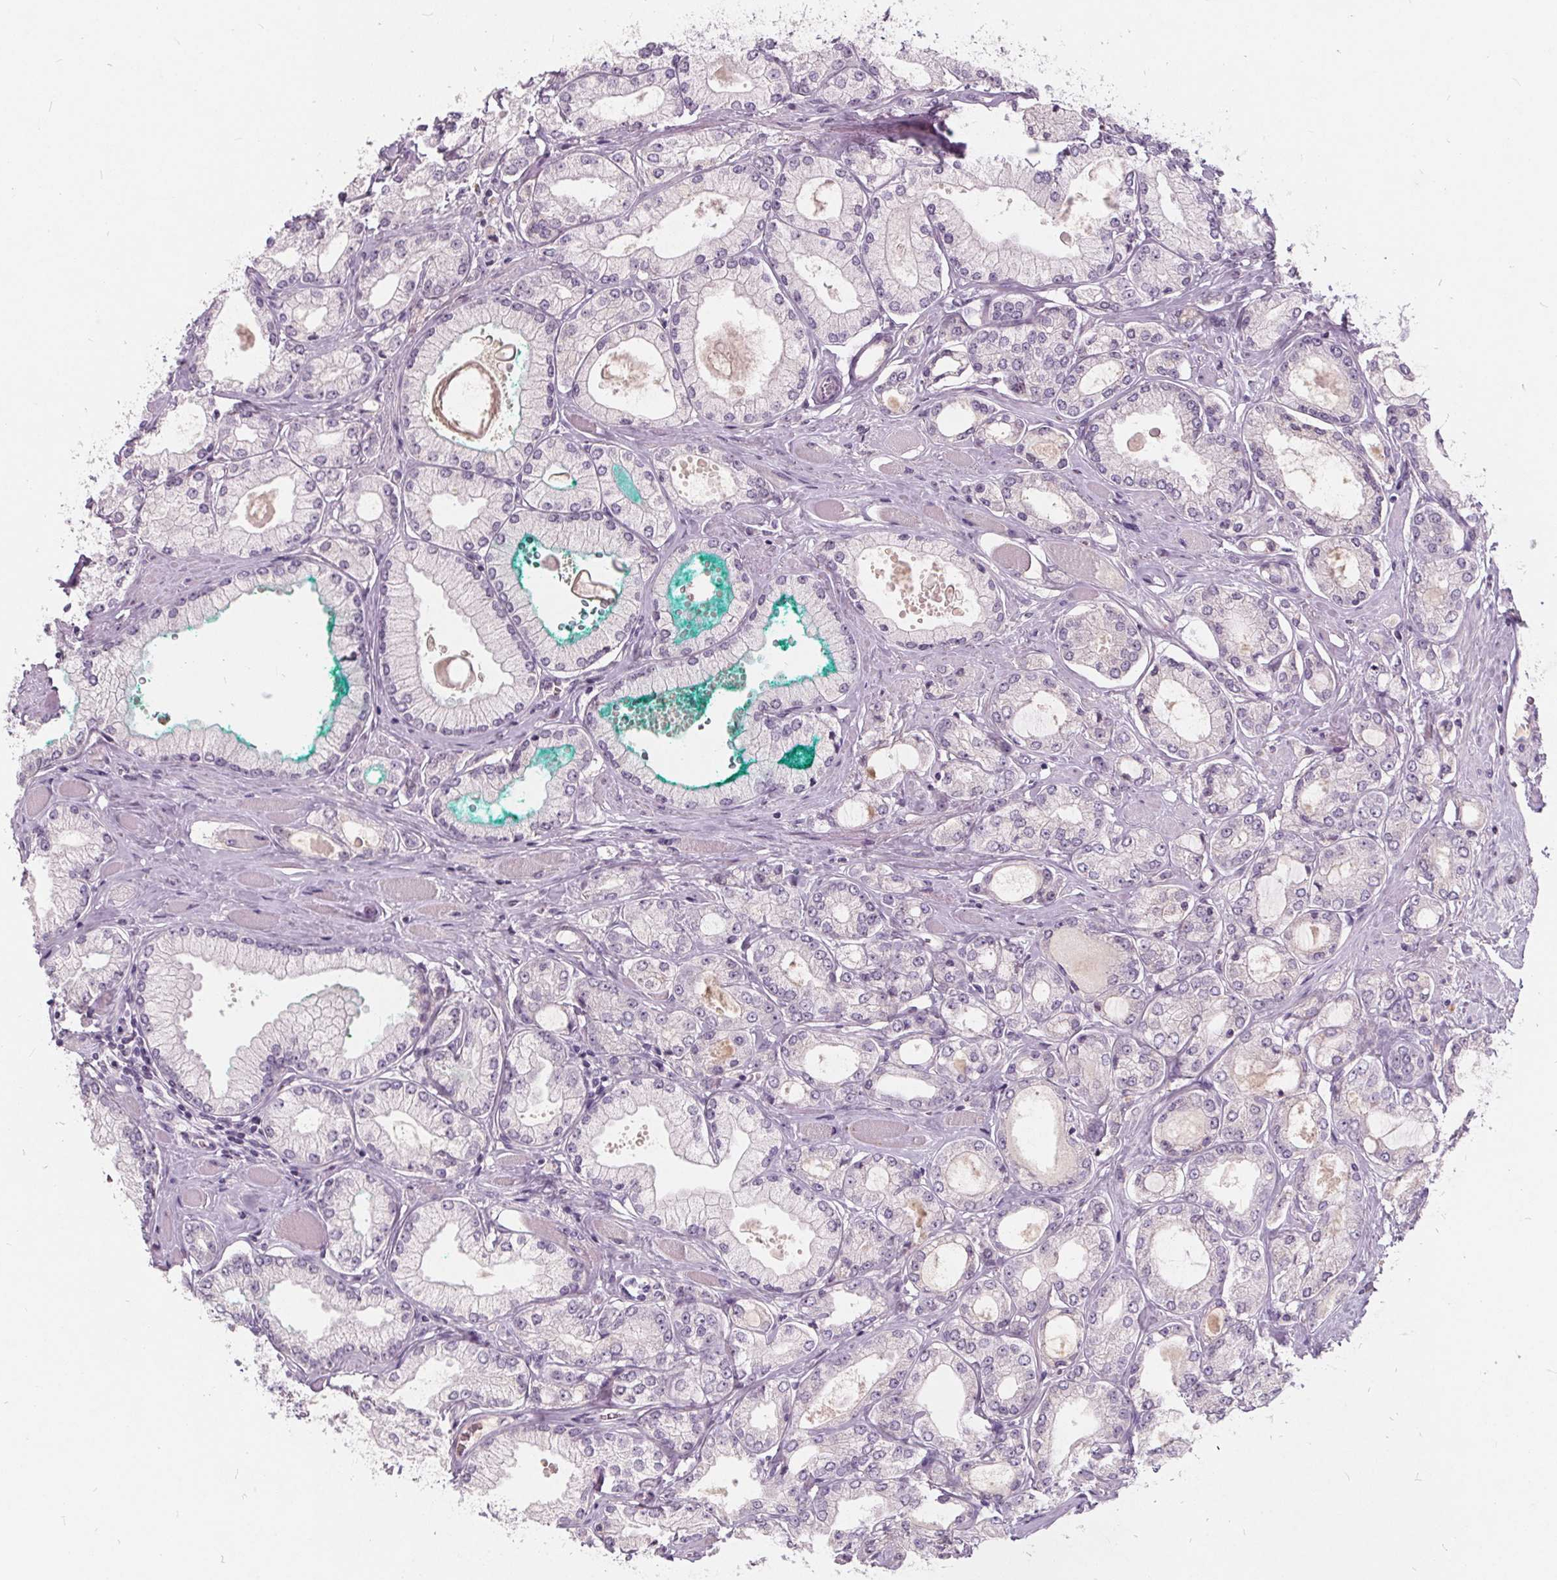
{"staining": {"intensity": "negative", "quantity": "none", "location": "none"}, "tissue": "prostate cancer", "cell_type": "Tumor cells", "image_type": "cancer", "snomed": [{"axis": "morphology", "description": "Adenocarcinoma, High grade"}, {"axis": "topography", "description": "Prostate"}], "caption": "This is an immunohistochemistry (IHC) image of prostate cancer. There is no expression in tumor cells.", "gene": "PLA2G2E", "patient": {"sex": "male", "age": 68}}